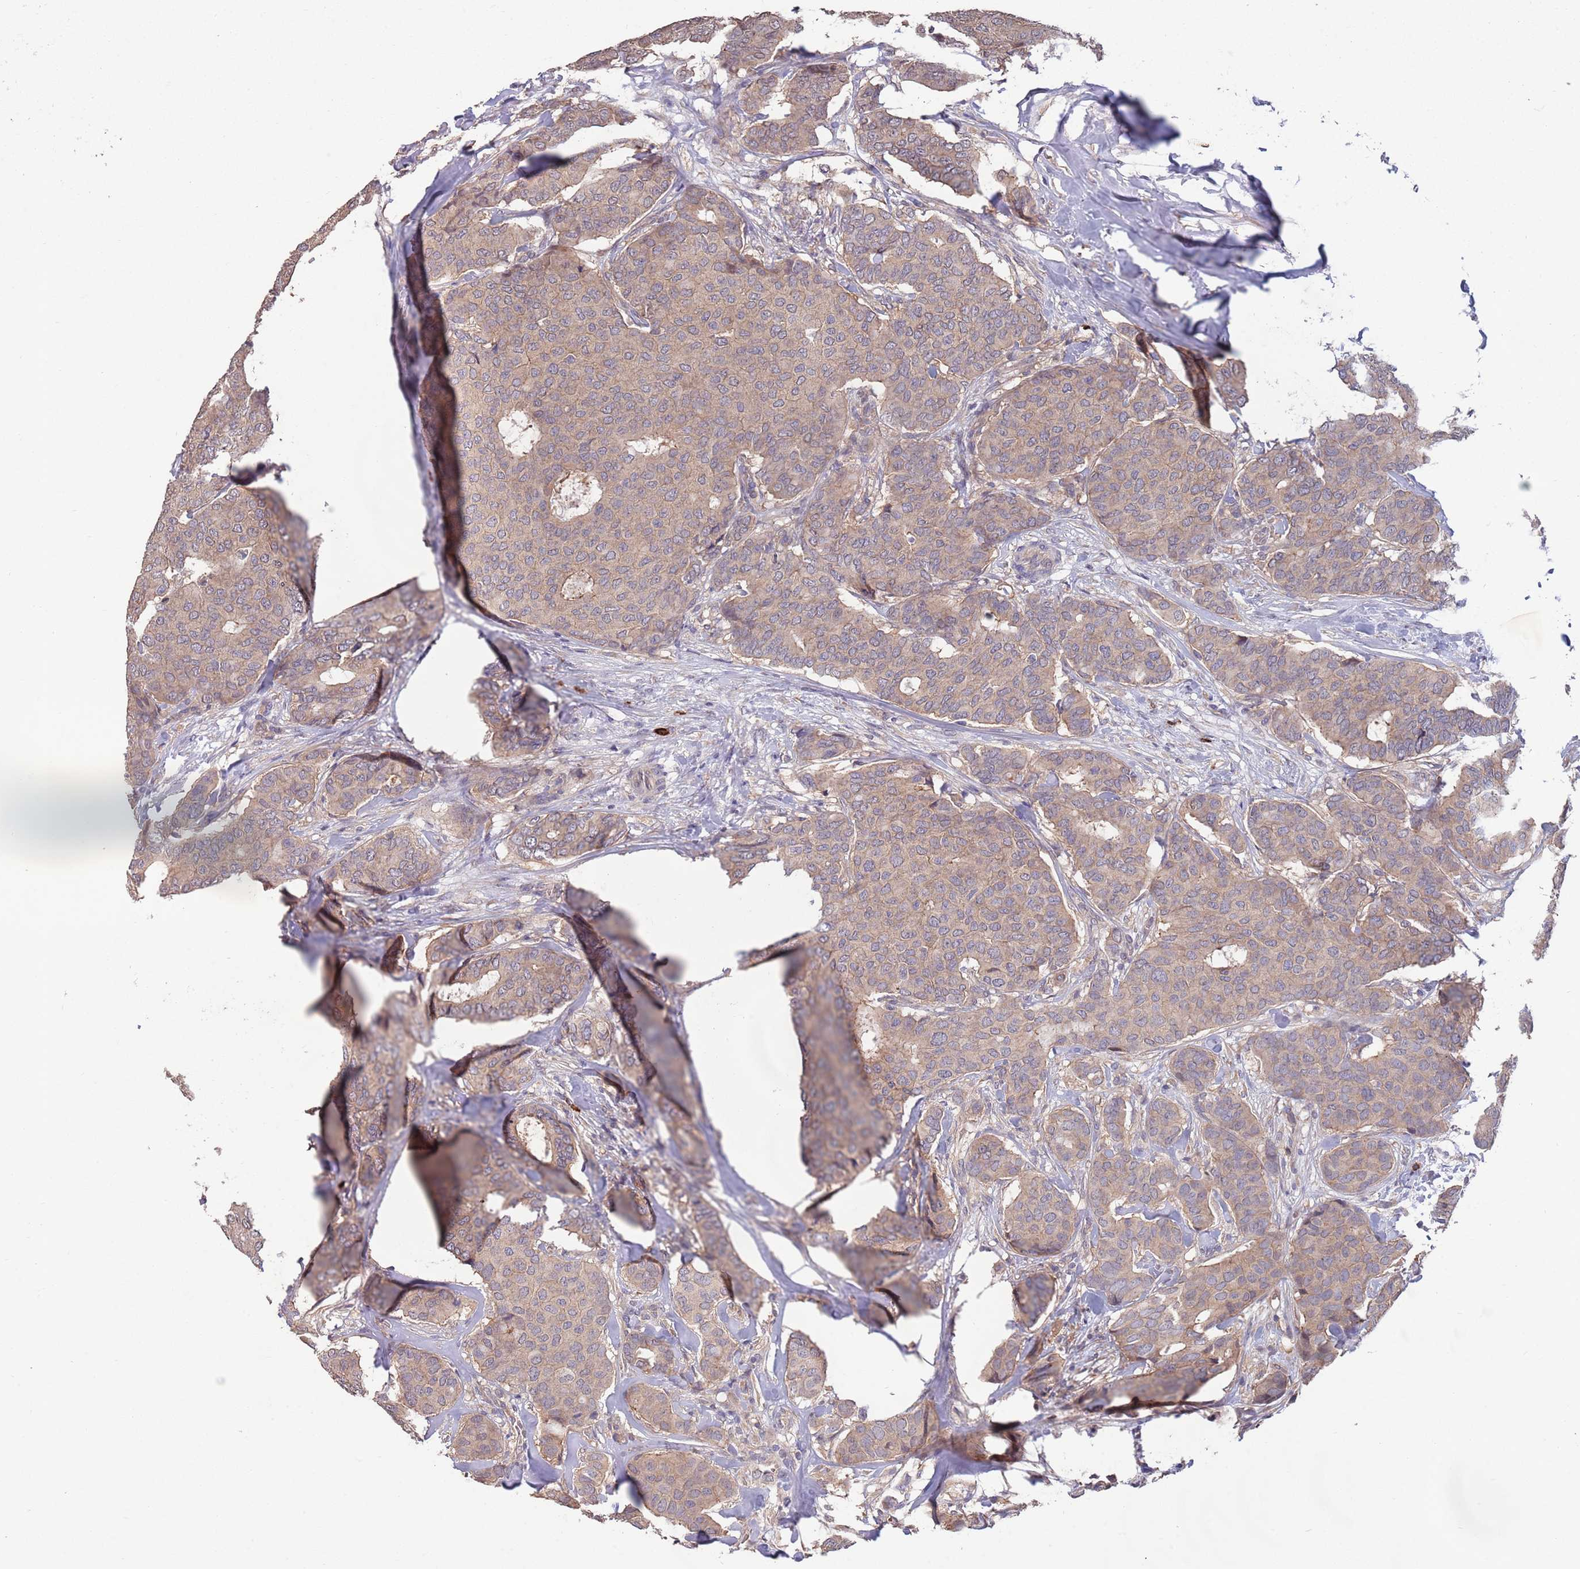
{"staining": {"intensity": "moderate", "quantity": ">75%", "location": "cytoplasmic/membranous"}, "tissue": "breast cancer", "cell_type": "Tumor cells", "image_type": "cancer", "snomed": [{"axis": "morphology", "description": "Duct carcinoma"}, {"axis": "topography", "description": "Breast"}], "caption": "Immunohistochemical staining of intraductal carcinoma (breast) shows moderate cytoplasmic/membranous protein staining in about >75% of tumor cells.", "gene": "MARVELD2", "patient": {"sex": "female", "age": 75}}